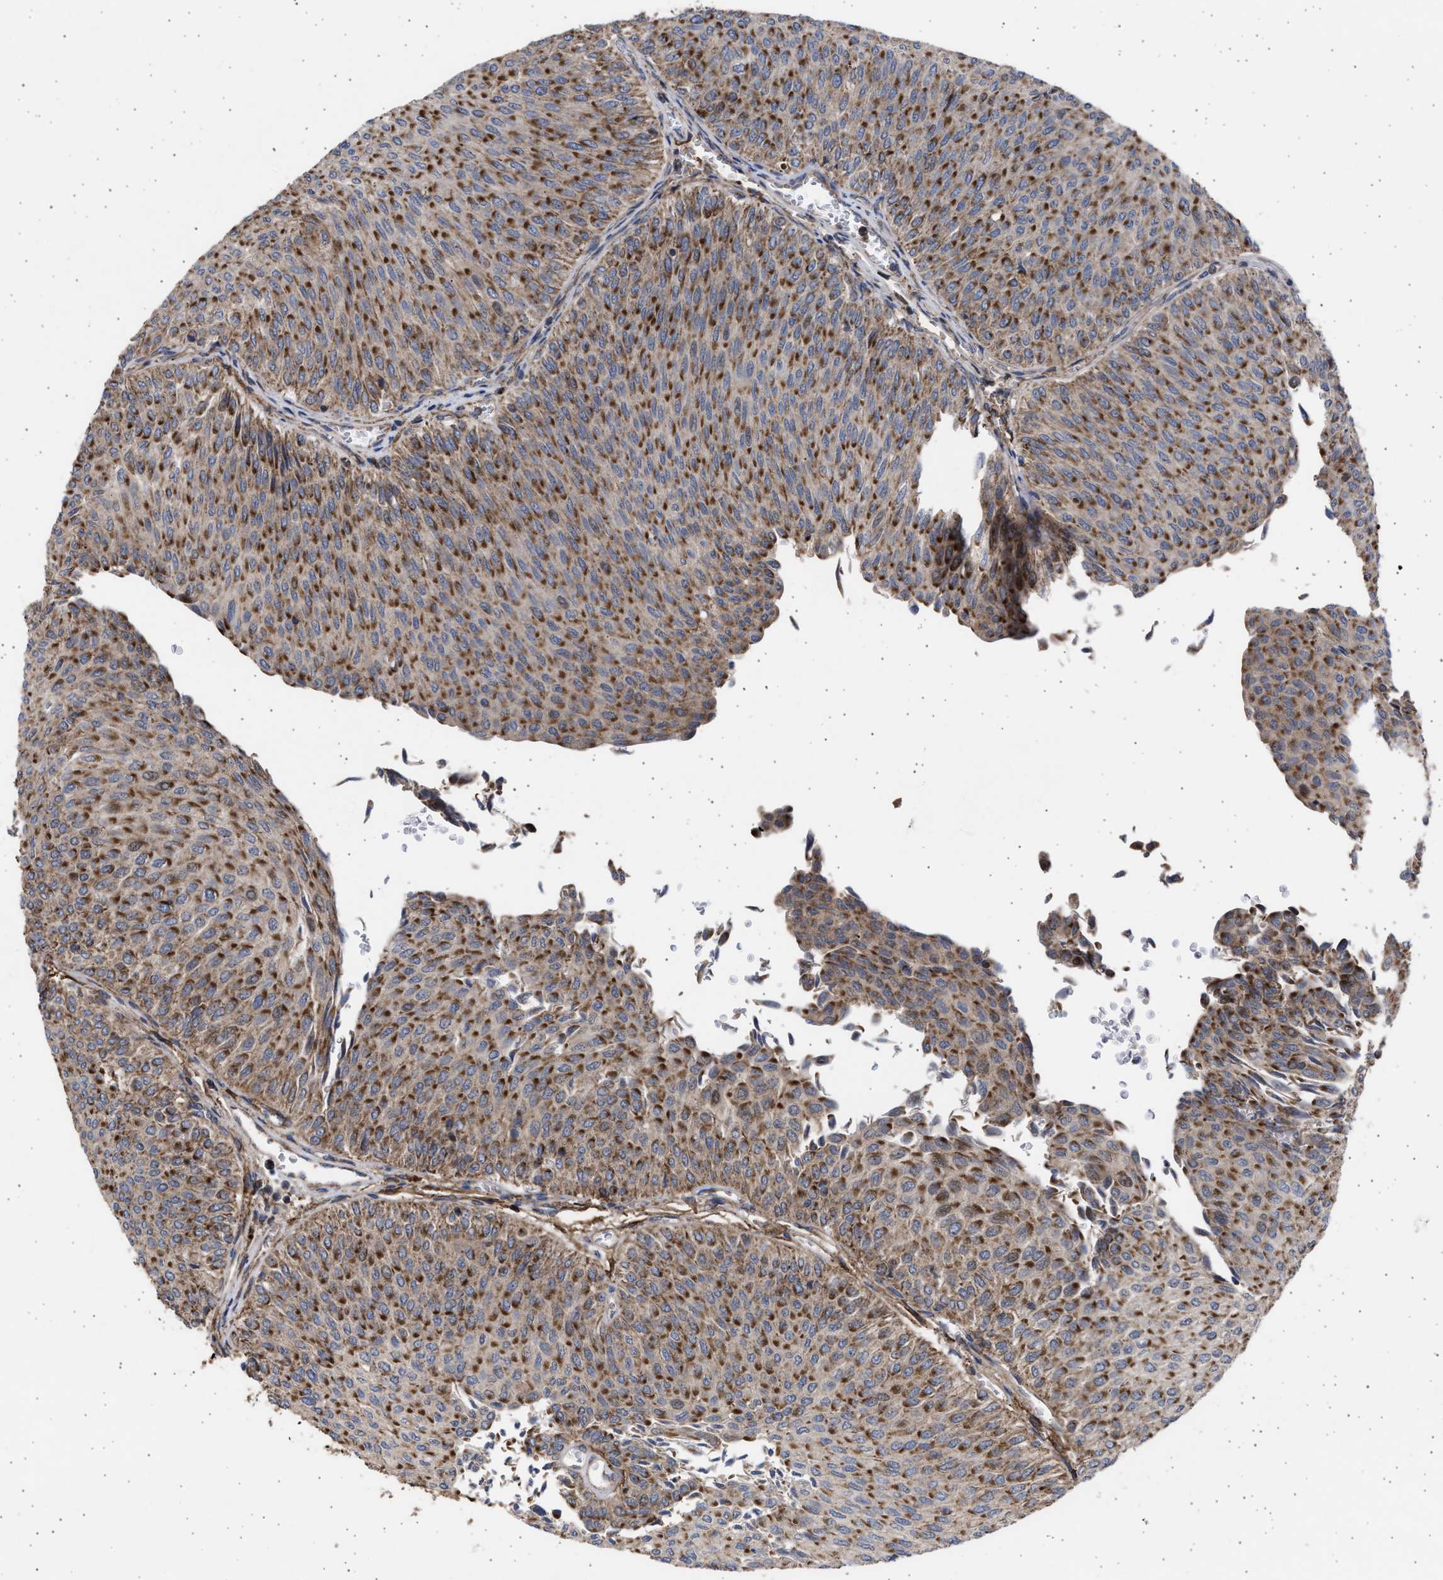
{"staining": {"intensity": "strong", "quantity": ">75%", "location": "cytoplasmic/membranous"}, "tissue": "urothelial cancer", "cell_type": "Tumor cells", "image_type": "cancer", "snomed": [{"axis": "morphology", "description": "Urothelial carcinoma, Low grade"}, {"axis": "topography", "description": "Urinary bladder"}], "caption": "Immunohistochemistry histopathology image of human urothelial carcinoma (low-grade) stained for a protein (brown), which exhibits high levels of strong cytoplasmic/membranous staining in approximately >75% of tumor cells.", "gene": "TTC19", "patient": {"sex": "male", "age": 78}}